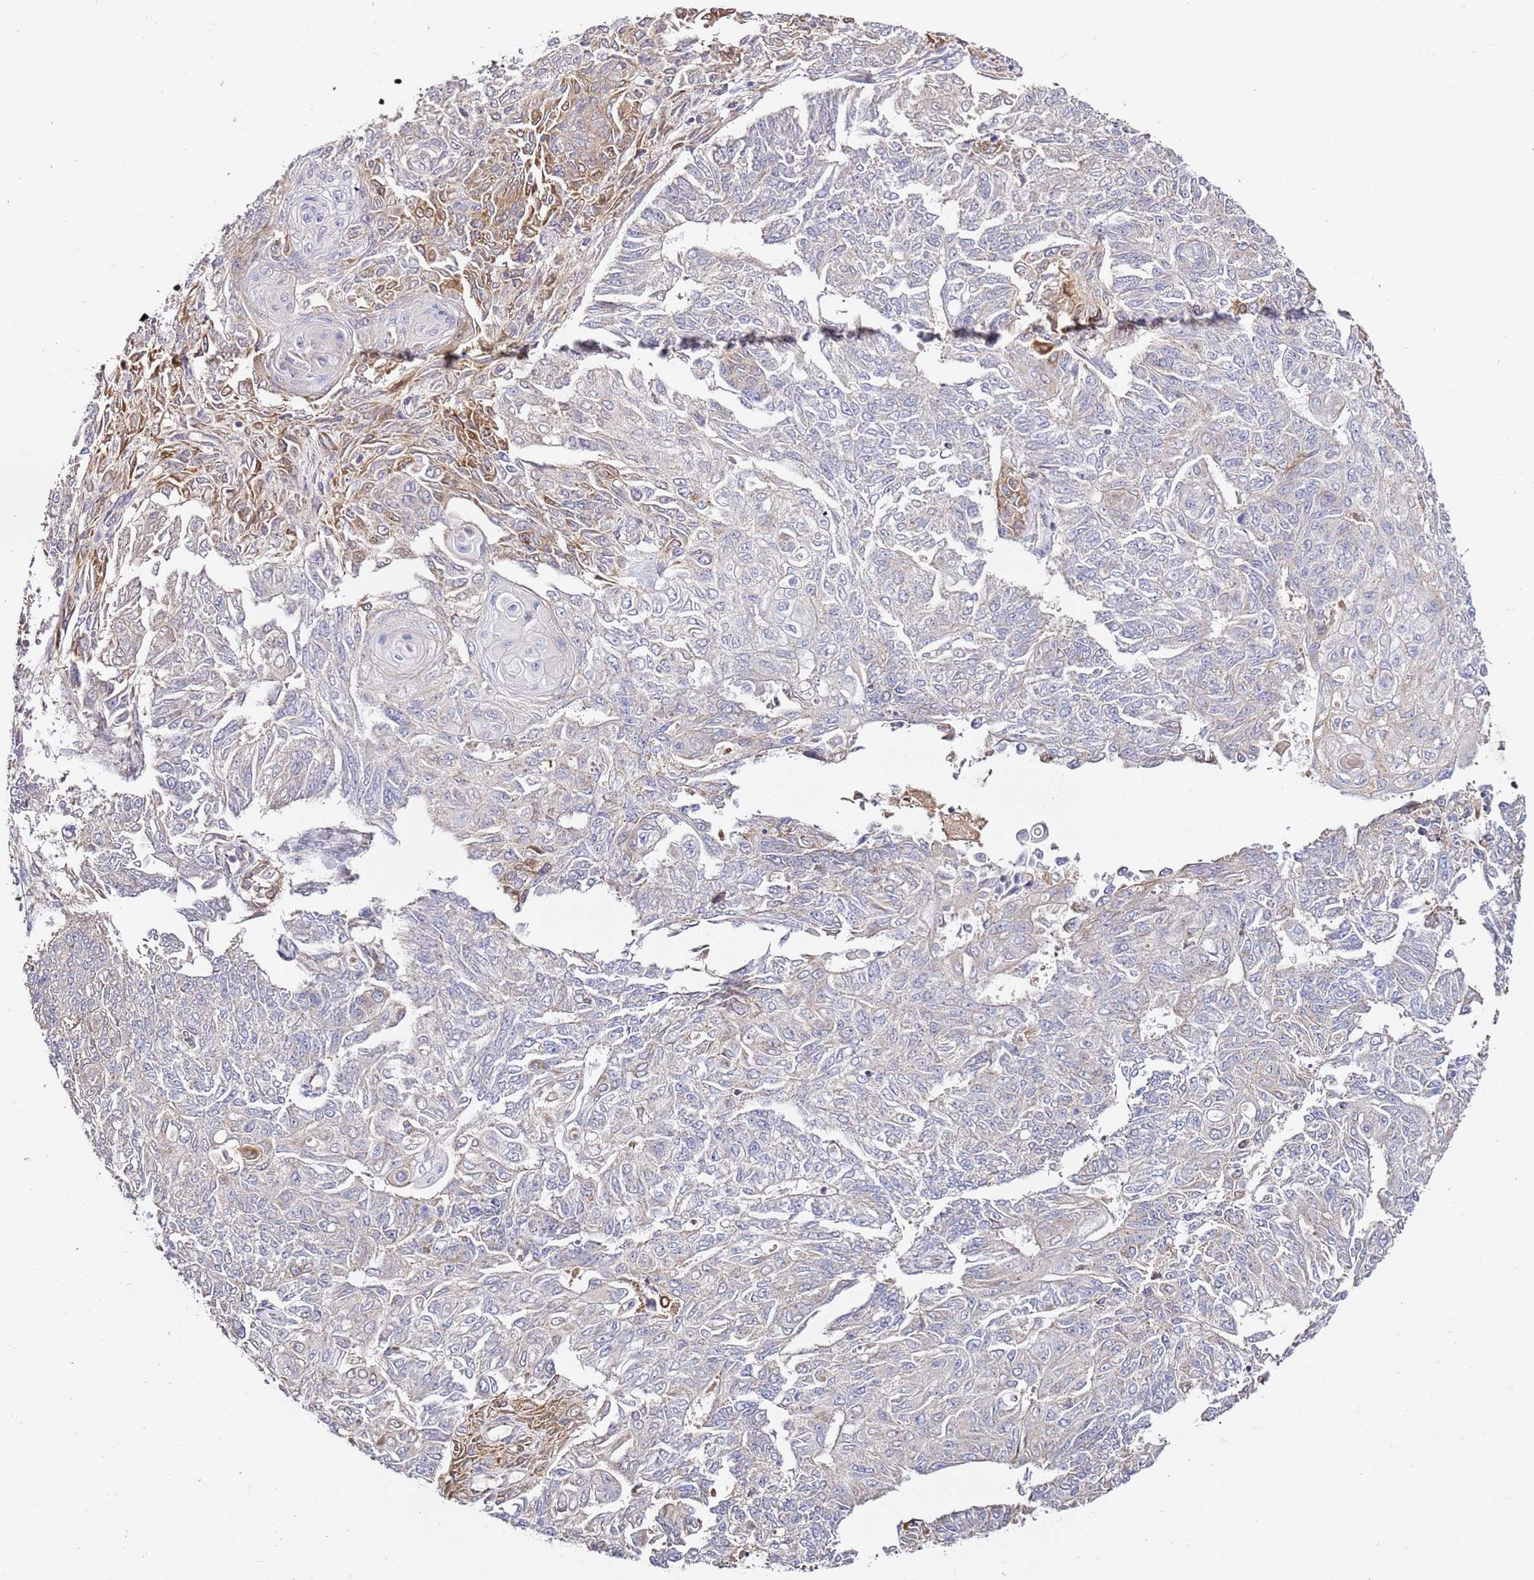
{"staining": {"intensity": "weak", "quantity": "<25%", "location": "cytoplasmic/membranous"}, "tissue": "endometrial cancer", "cell_type": "Tumor cells", "image_type": "cancer", "snomed": [{"axis": "morphology", "description": "Adenocarcinoma, NOS"}, {"axis": "topography", "description": "Endometrium"}], "caption": "Tumor cells are negative for brown protein staining in endometrial adenocarcinoma. (Stains: DAB IHC with hematoxylin counter stain, Microscopy: brightfield microscopy at high magnification).", "gene": "OR2B11", "patient": {"sex": "female", "age": 32}}